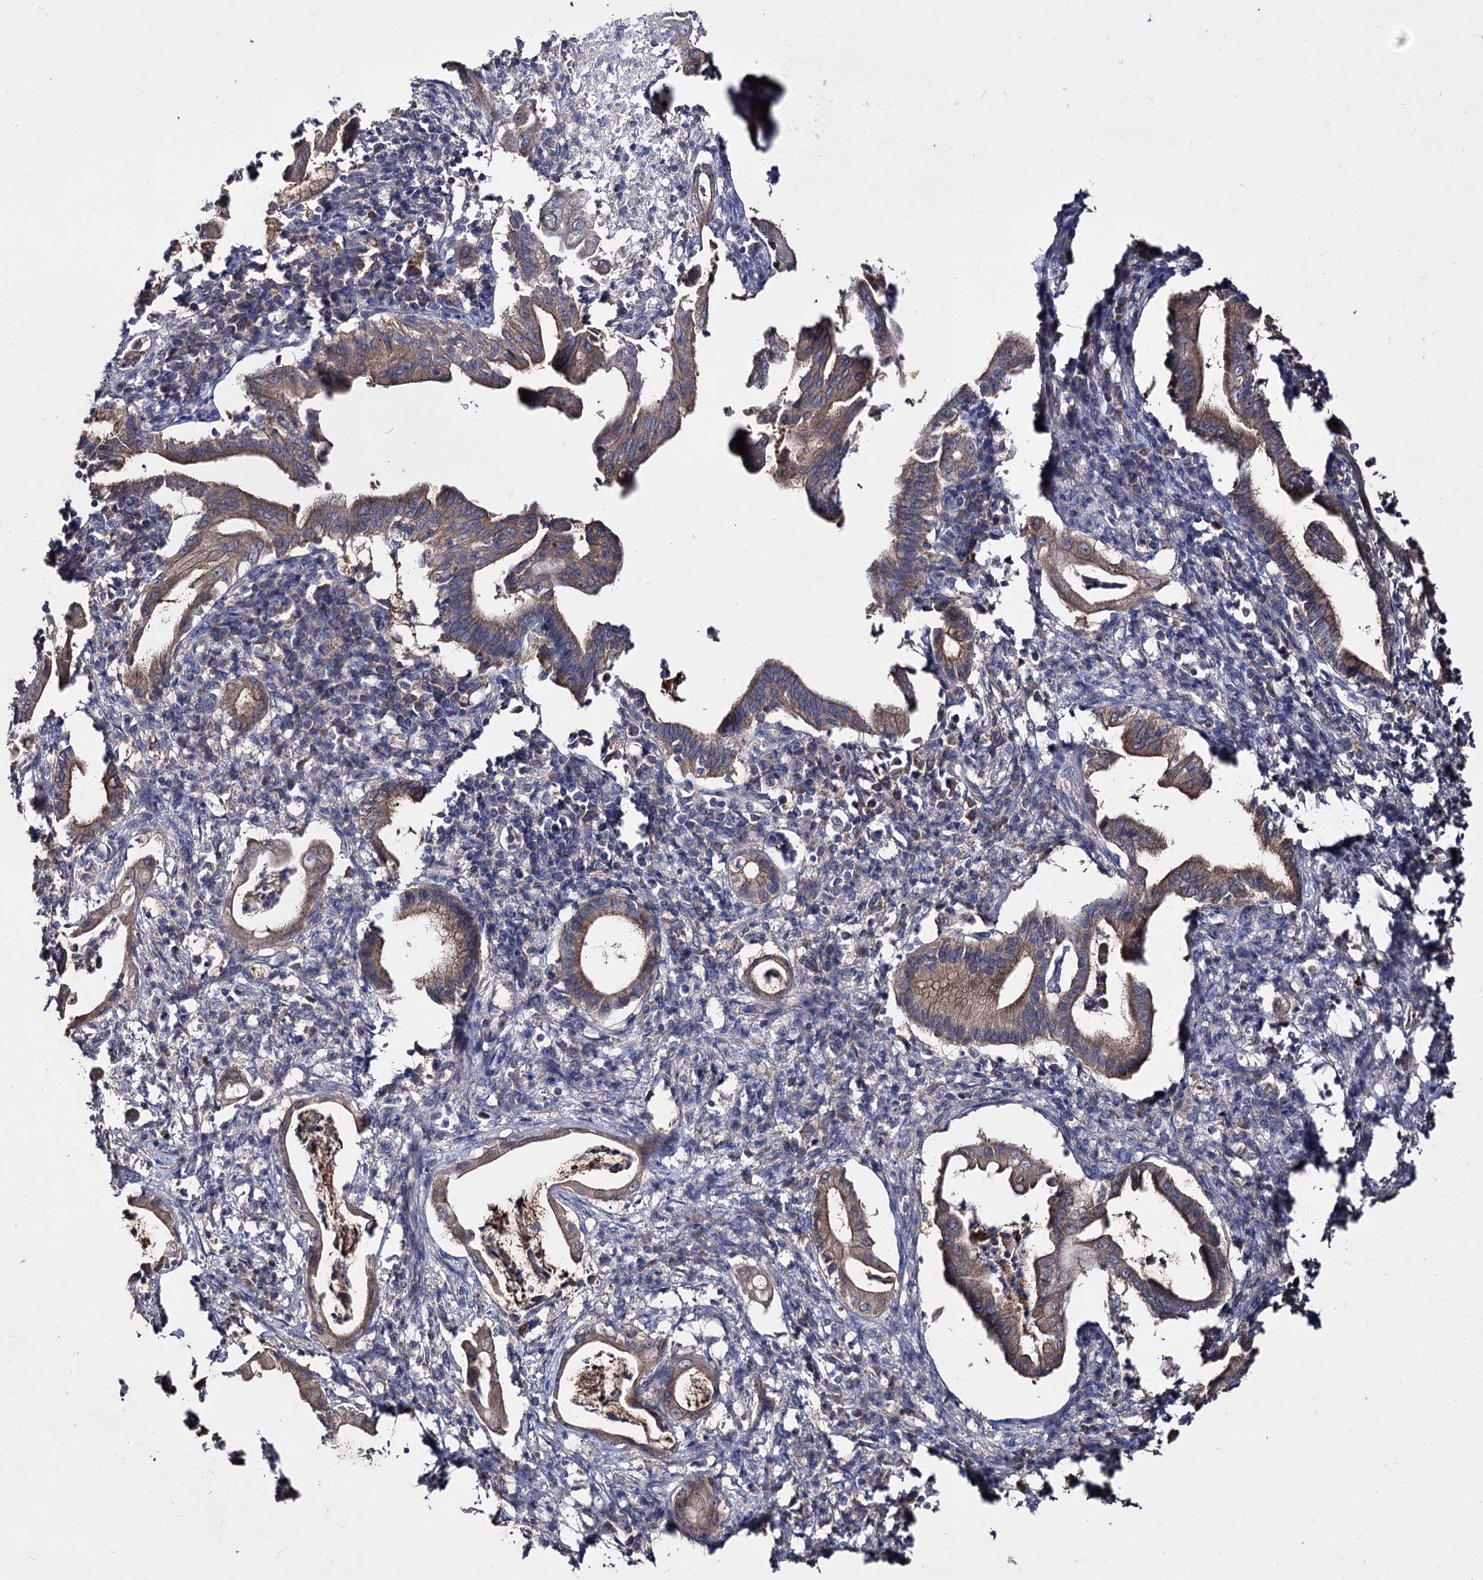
{"staining": {"intensity": "moderate", "quantity": ">75%", "location": "cytoplasmic/membranous"}, "tissue": "pancreatic cancer", "cell_type": "Tumor cells", "image_type": "cancer", "snomed": [{"axis": "morphology", "description": "Adenocarcinoma, NOS"}, {"axis": "topography", "description": "Pancreas"}], "caption": "Human pancreatic cancer stained for a protein (brown) demonstrates moderate cytoplasmic/membranous positive staining in about >75% of tumor cells.", "gene": "ARFIP2", "patient": {"sex": "female", "age": 55}}